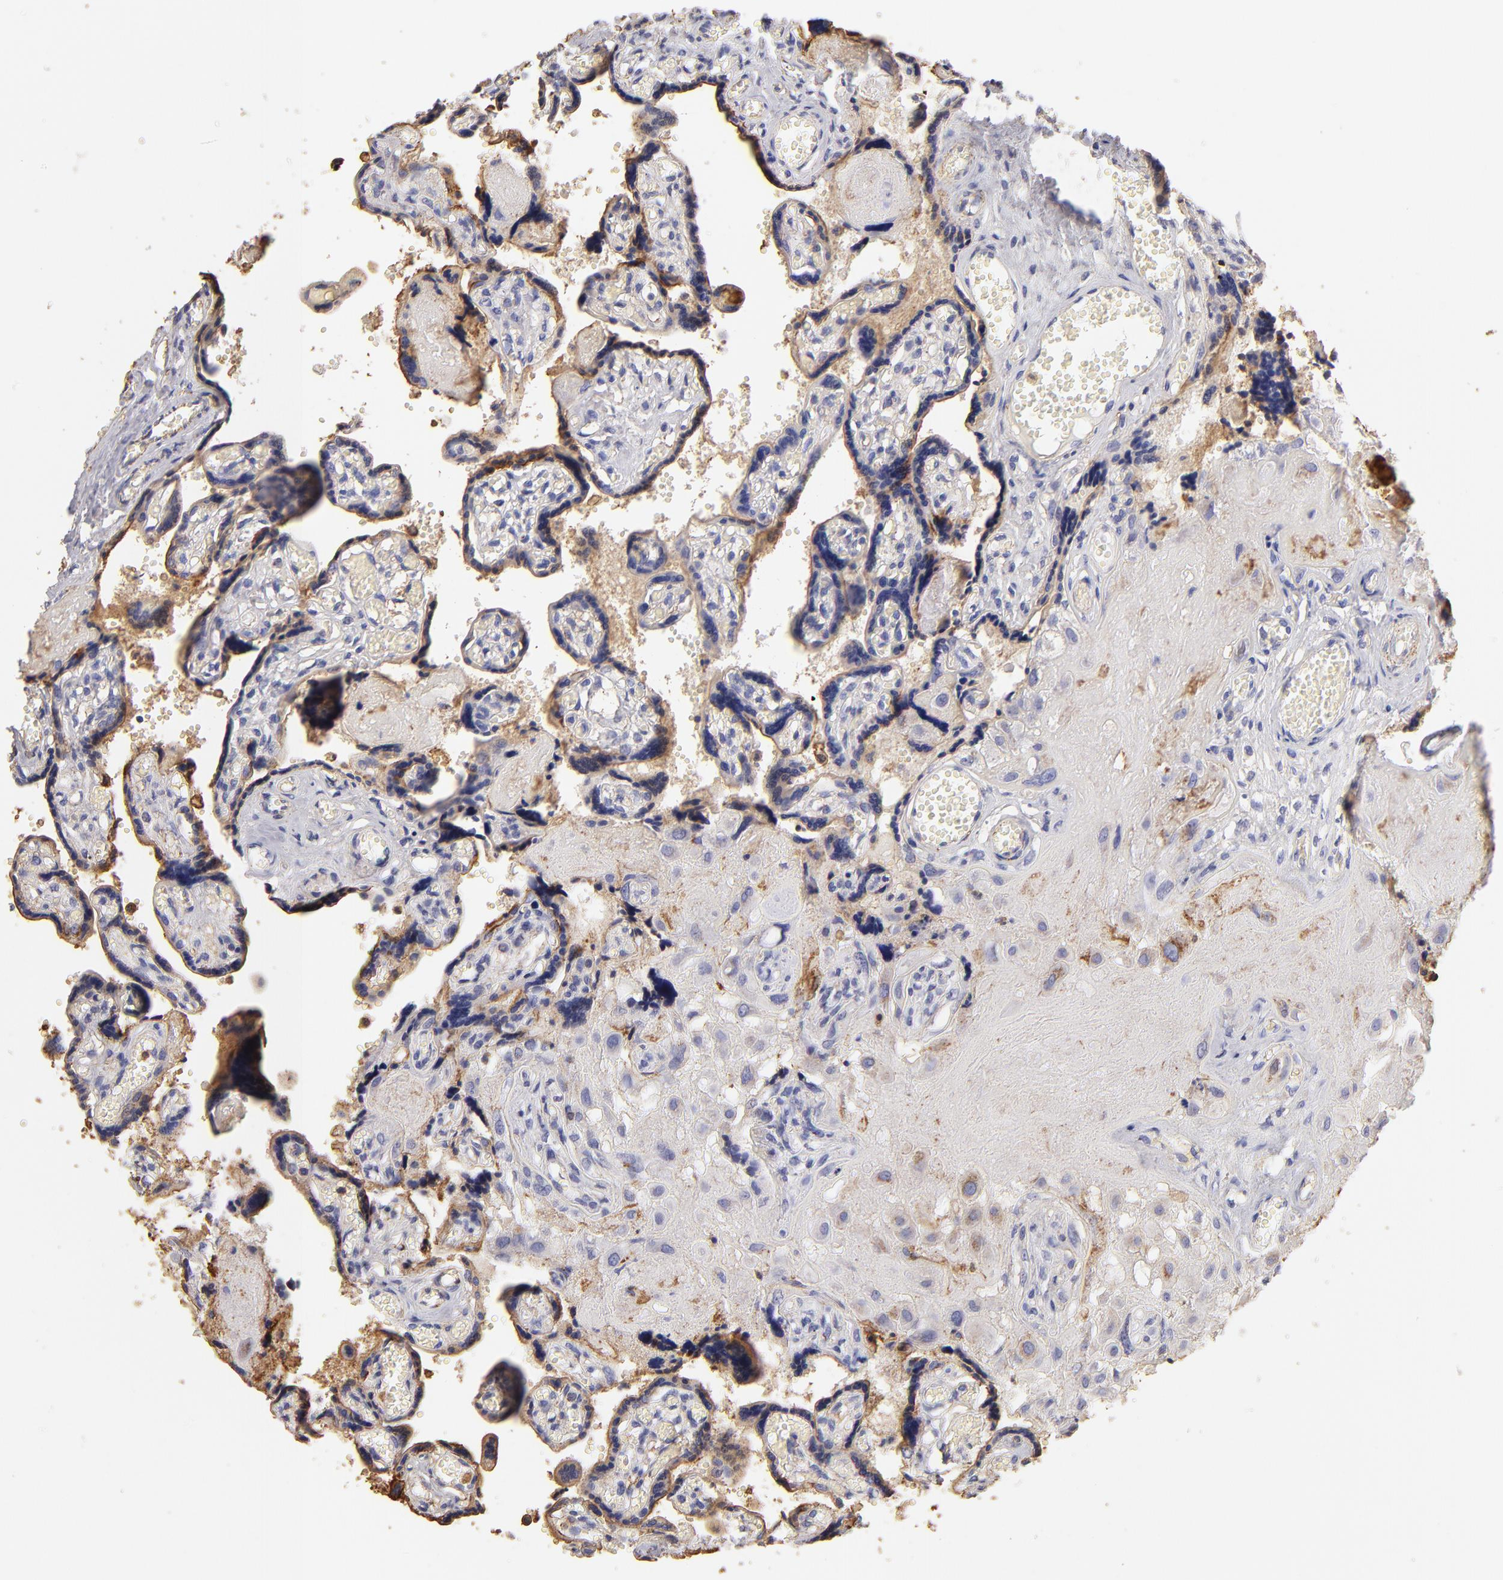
{"staining": {"intensity": "weak", "quantity": "25%-75%", "location": "cytoplasmic/membranous"}, "tissue": "placenta", "cell_type": "Decidual cells", "image_type": "normal", "snomed": [{"axis": "morphology", "description": "Normal tissue, NOS"}, {"axis": "morphology", "description": "Degeneration, NOS"}, {"axis": "topography", "description": "Placenta"}], "caption": "IHC staining of unremarkable placenta, which shows low levels of weak cytoplasmic/membranous staining in approximately 25%-75% of decidual cells indicating weak cytoplasmic/membranous protein staining. The staining was performed using DAB (brown) for protein detection and nuclei were counterstained in hematoxylin (blue).", "gene": "ABCB1", "patient": {"sex": "female", "age": 35}}